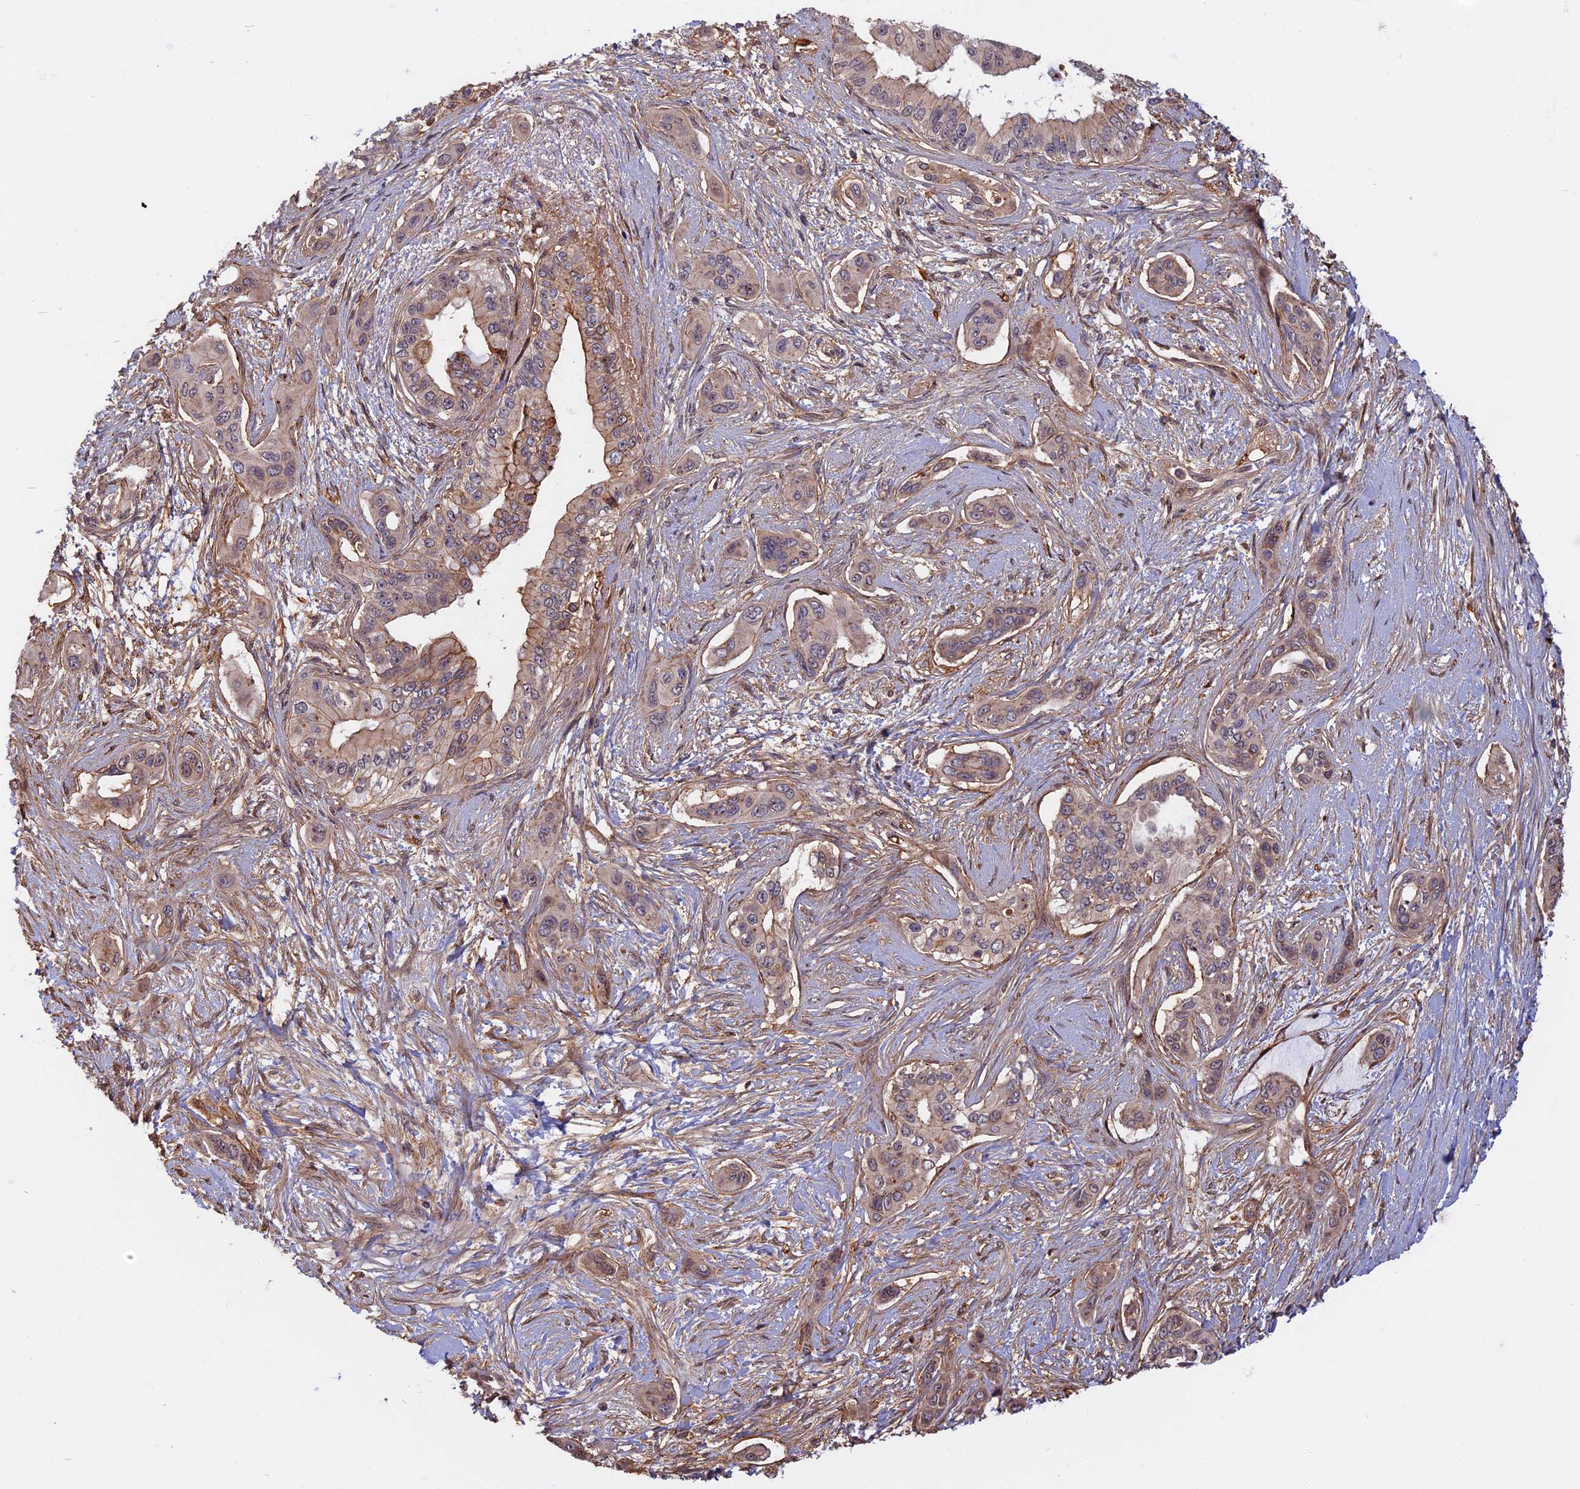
{"staining": {"intensity": "weak", "quantity": "25%-75%", "location": "cytoplasmic/membranous"}, "tissue": "pancreatic cancer", "cell_type": "Tumor cells", "image_type": "cancer", "snomed": [{"axis": "morphology", "description": "Adenocarcinoma, NOS"}, {"axis": "topography", "description": "Pancreas"}], "caption": "A high-resolution histopathology image shows immunohistochemistry (IHC) staining of adenocarcinoma (pancreatic), which displays weak cytoplasmic/membranous staining in about 25%-75% of tumor cells.", "gene": "SPG11", "patient": {"sex": "male", "age": 72}}